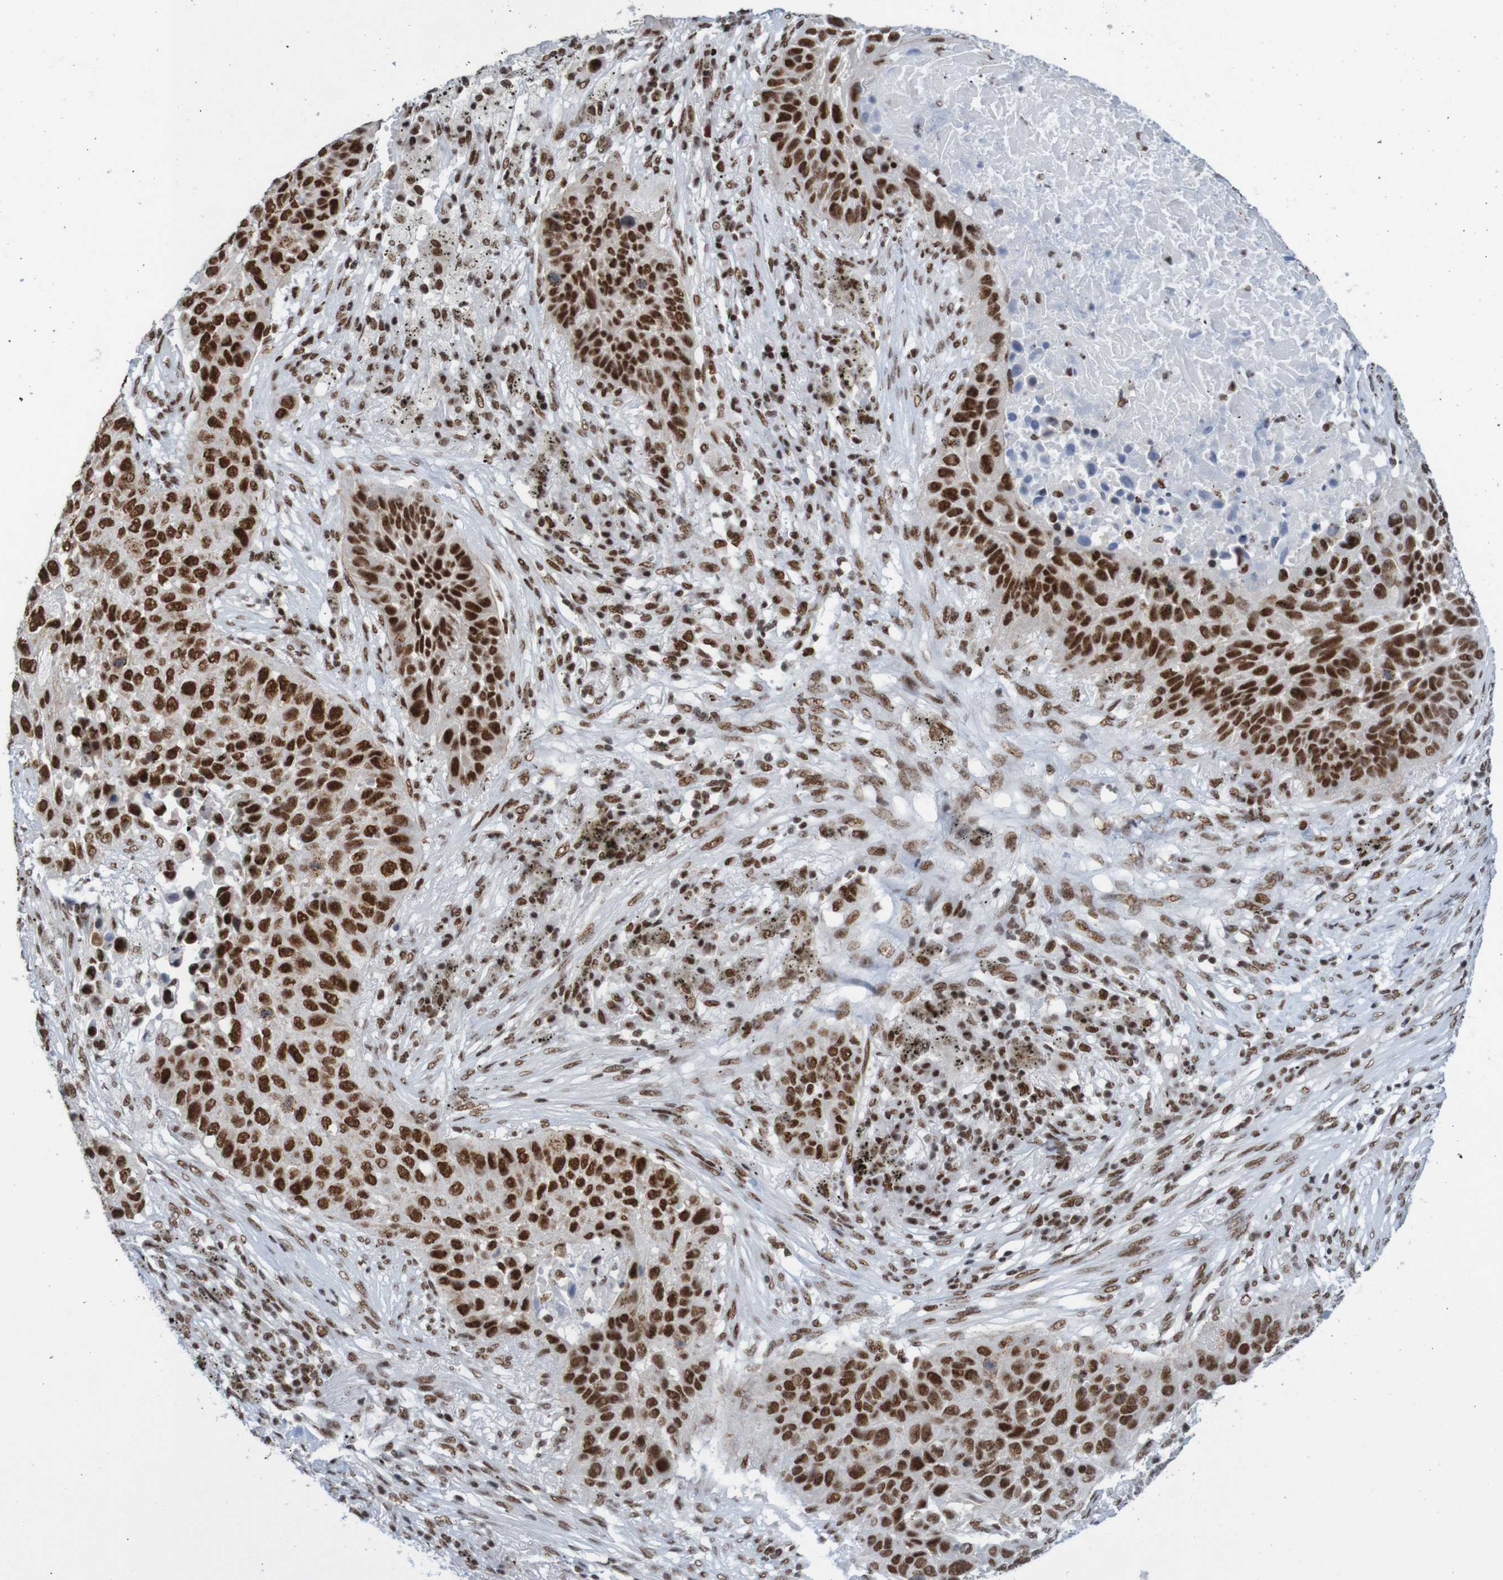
{"staining": {"intensity": "strong", "quantity": ">75%", "location": "nuclear"}, "tissue": "lung cancer", "cell_type": "Tumor cells", "image_type": "cancer", "snomed": [{"axis": "morphology", "description": "Squamous cell carcinoma, NOS"}, {"axis": "topography", "description": "Lung"}], "caption": "This histopathology image exhibits lung cancer stained with IHC to label a protein in brown. The nuclear of tumor cells show strong positivity for the protein. Nuclei are counter-stained blue.", "gene": "THRAP3", "patient": {"sex": "male", "age": 57}}